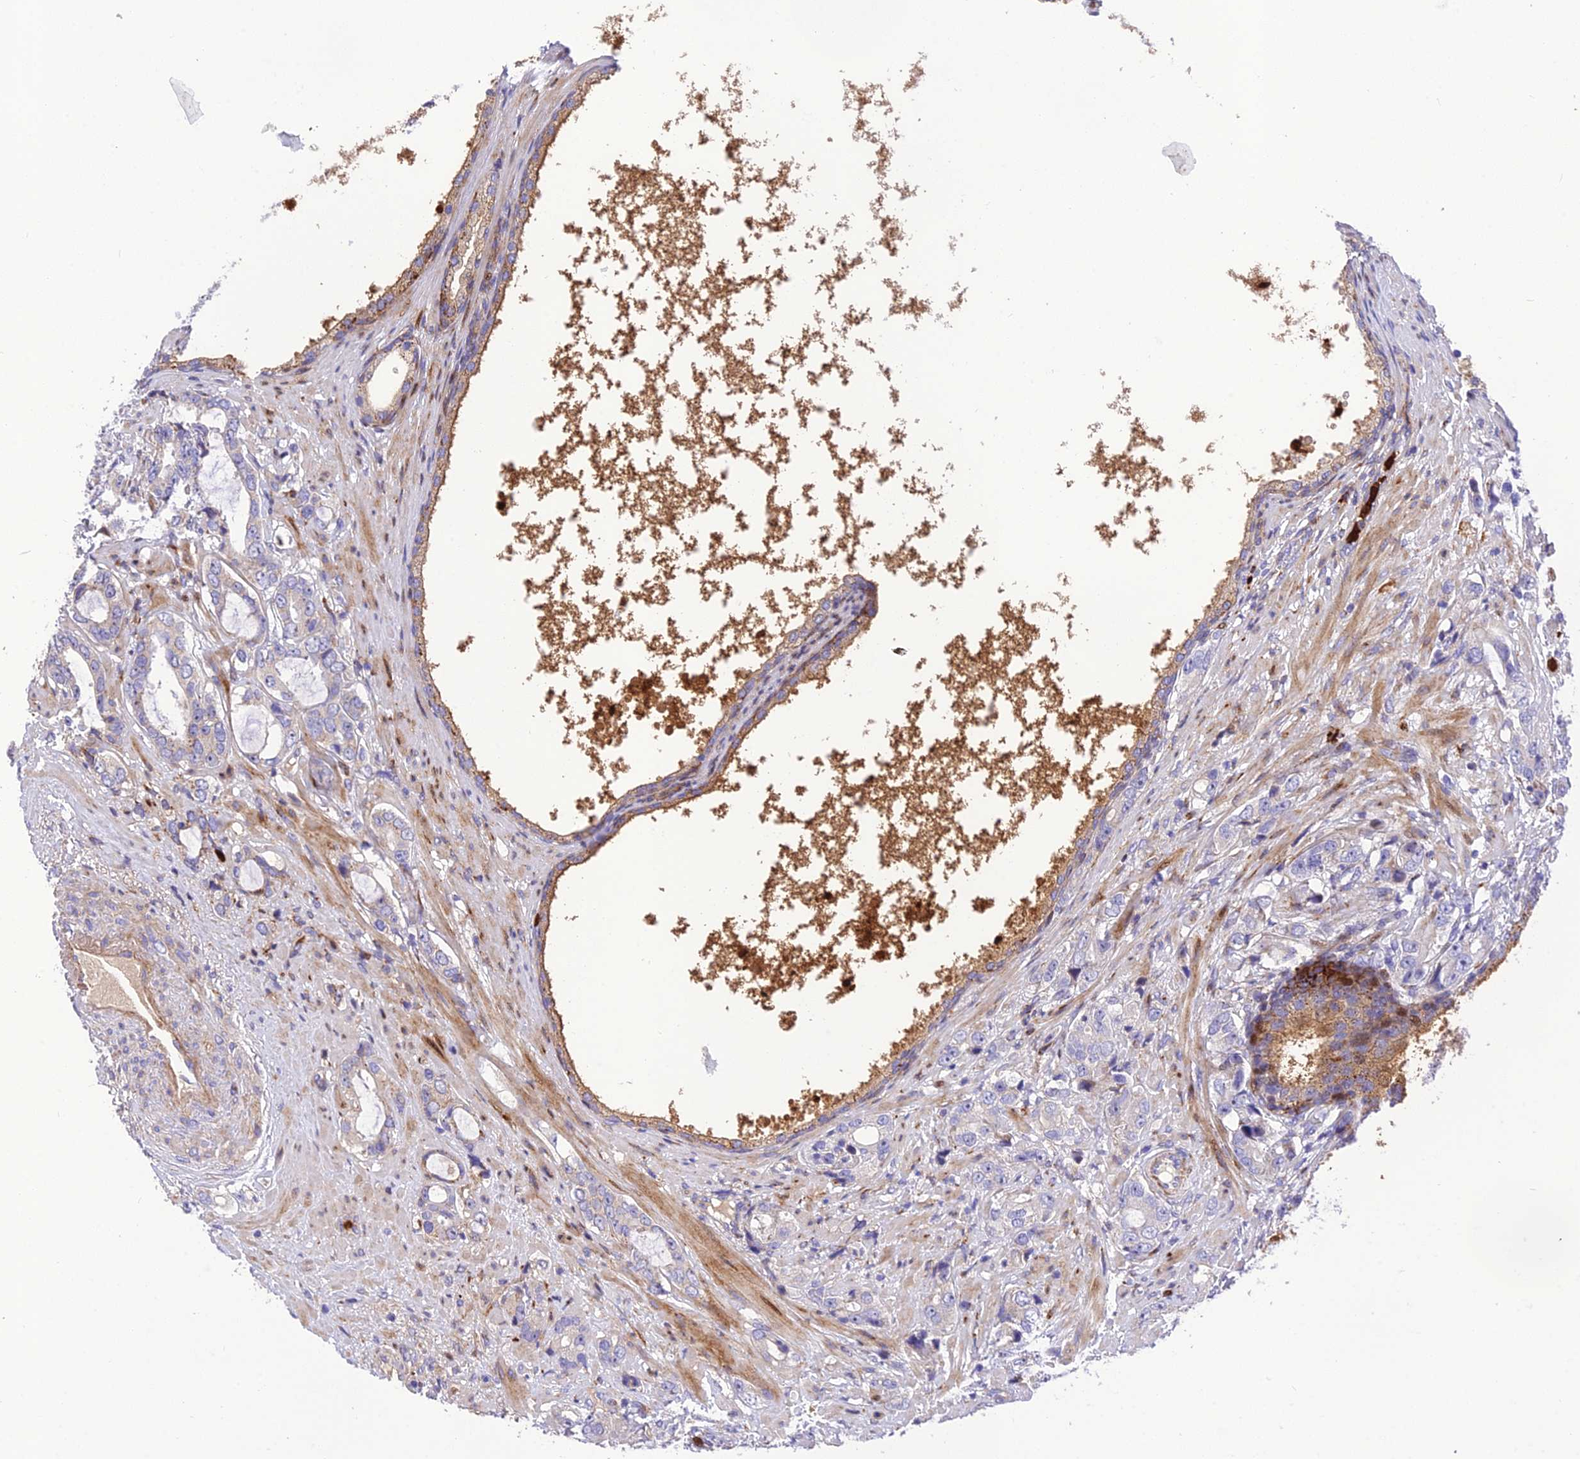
{"staining": {"intensity": "negative", "quantity": "none", "location": "none"}, "tissue": "prostate cancer", "cell_type": "Tumor cells", "image_type": "cancer", "snomed": [{"axis": "morphology", "description": "Adenocarcinoma, High grade"}, {"axis": "topography", "description": "Prostate"}], "caption": "Prostate cancer (high-grade adenocarcinoma) was stained to show a protein in brown. There is no significant staining in tumor cells.", "gene": "CPSF4L", "patient": {"sex": "male", "age": 75}}